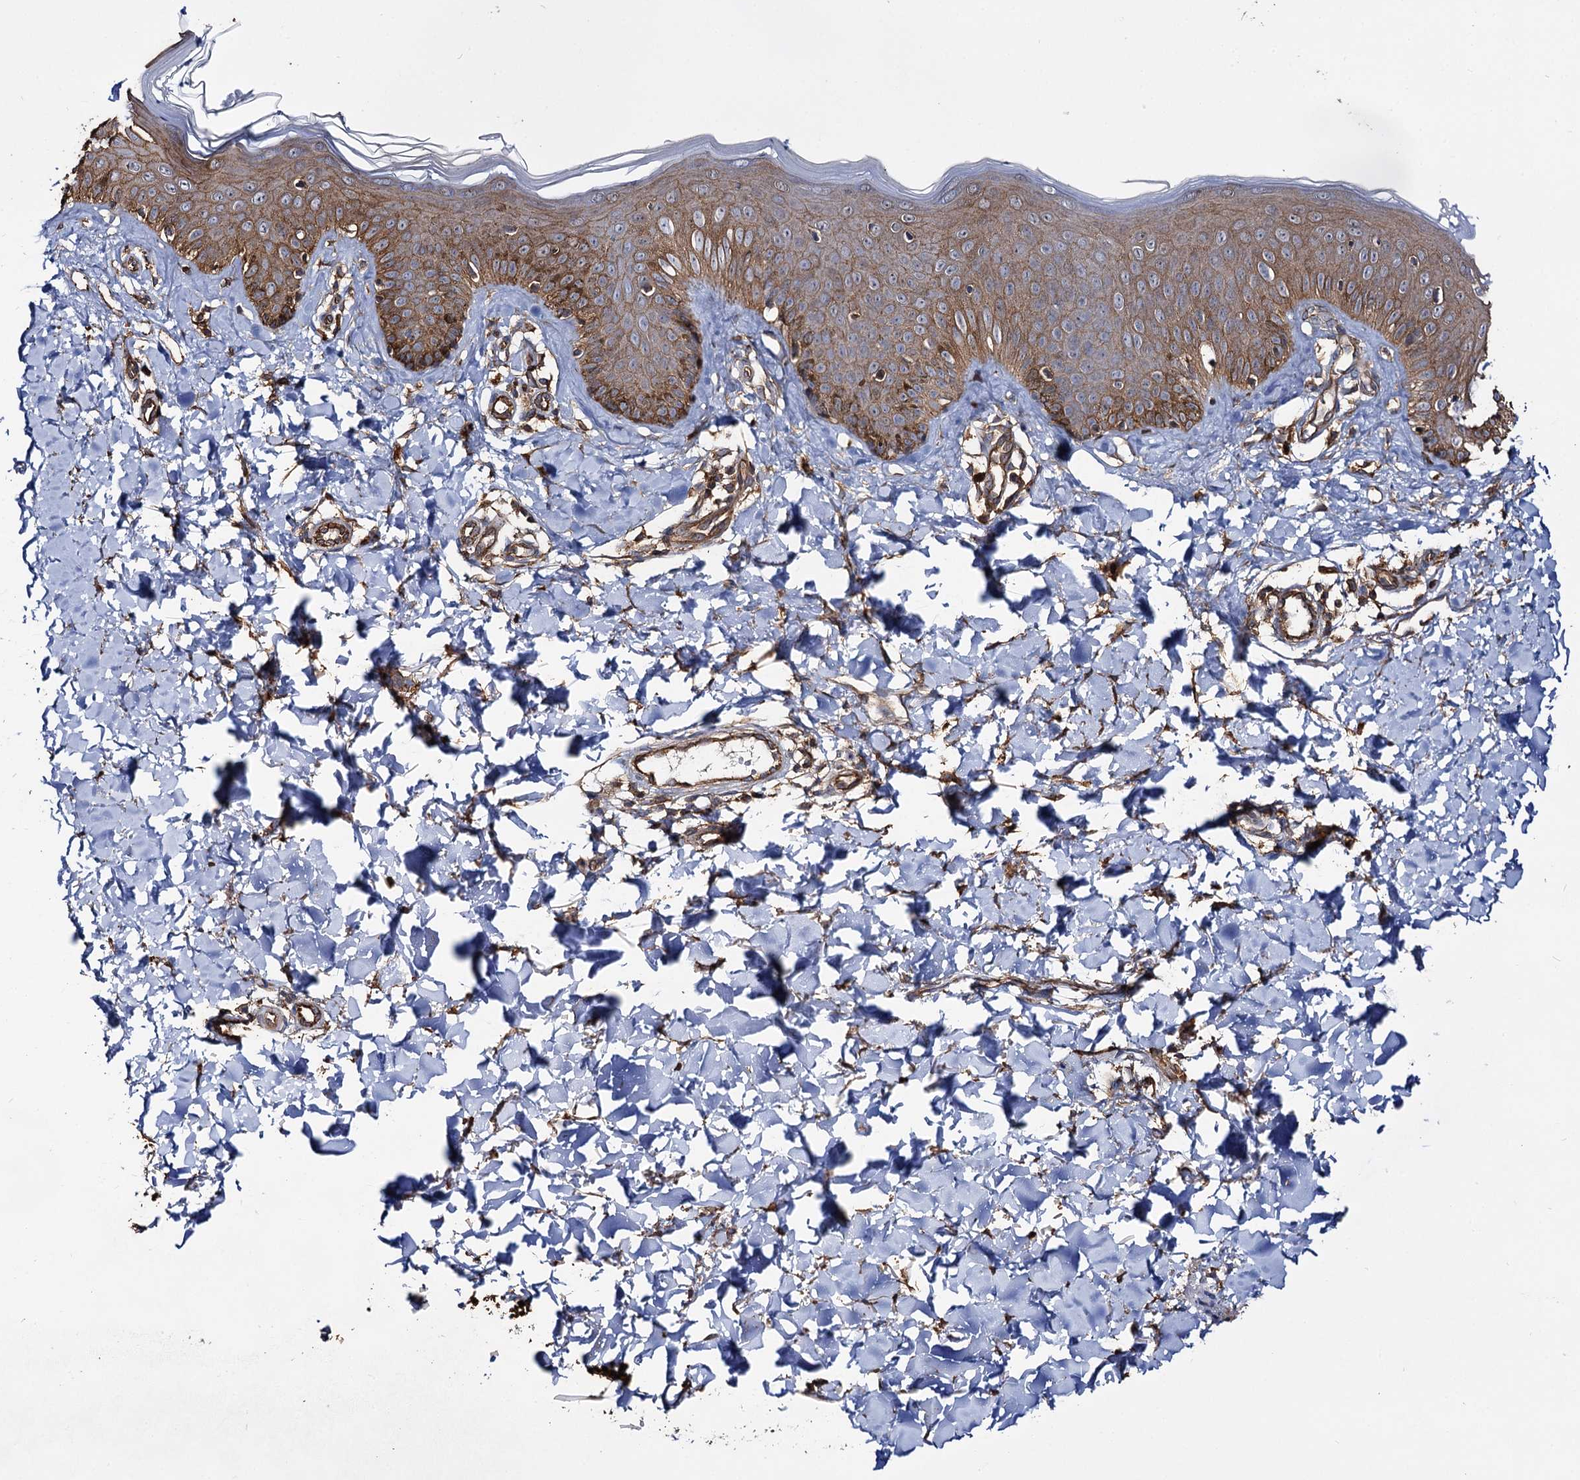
{"staining": {"intensity": "strong", "quantity": ">75%", "location": "cytoplasmic/membranous"}, "tissue": "skin", "cell_type": "Fibroblasts", "image_type": "normal", "snomed": [{"axis": "morphology", "description": "Normal tissue, NOS"}, {"axis": "topography", "description": "Skin"}], "caption": "Protein expression analysis of unremarkable human skin reveals strong cytoplasmic/membranous expression in about >75% of fibroblasts. The protein is shown in brown color, while the nuclei are stained blue.", "gene": "IDI1", "patient": {"sex": "male", "age": 52}}